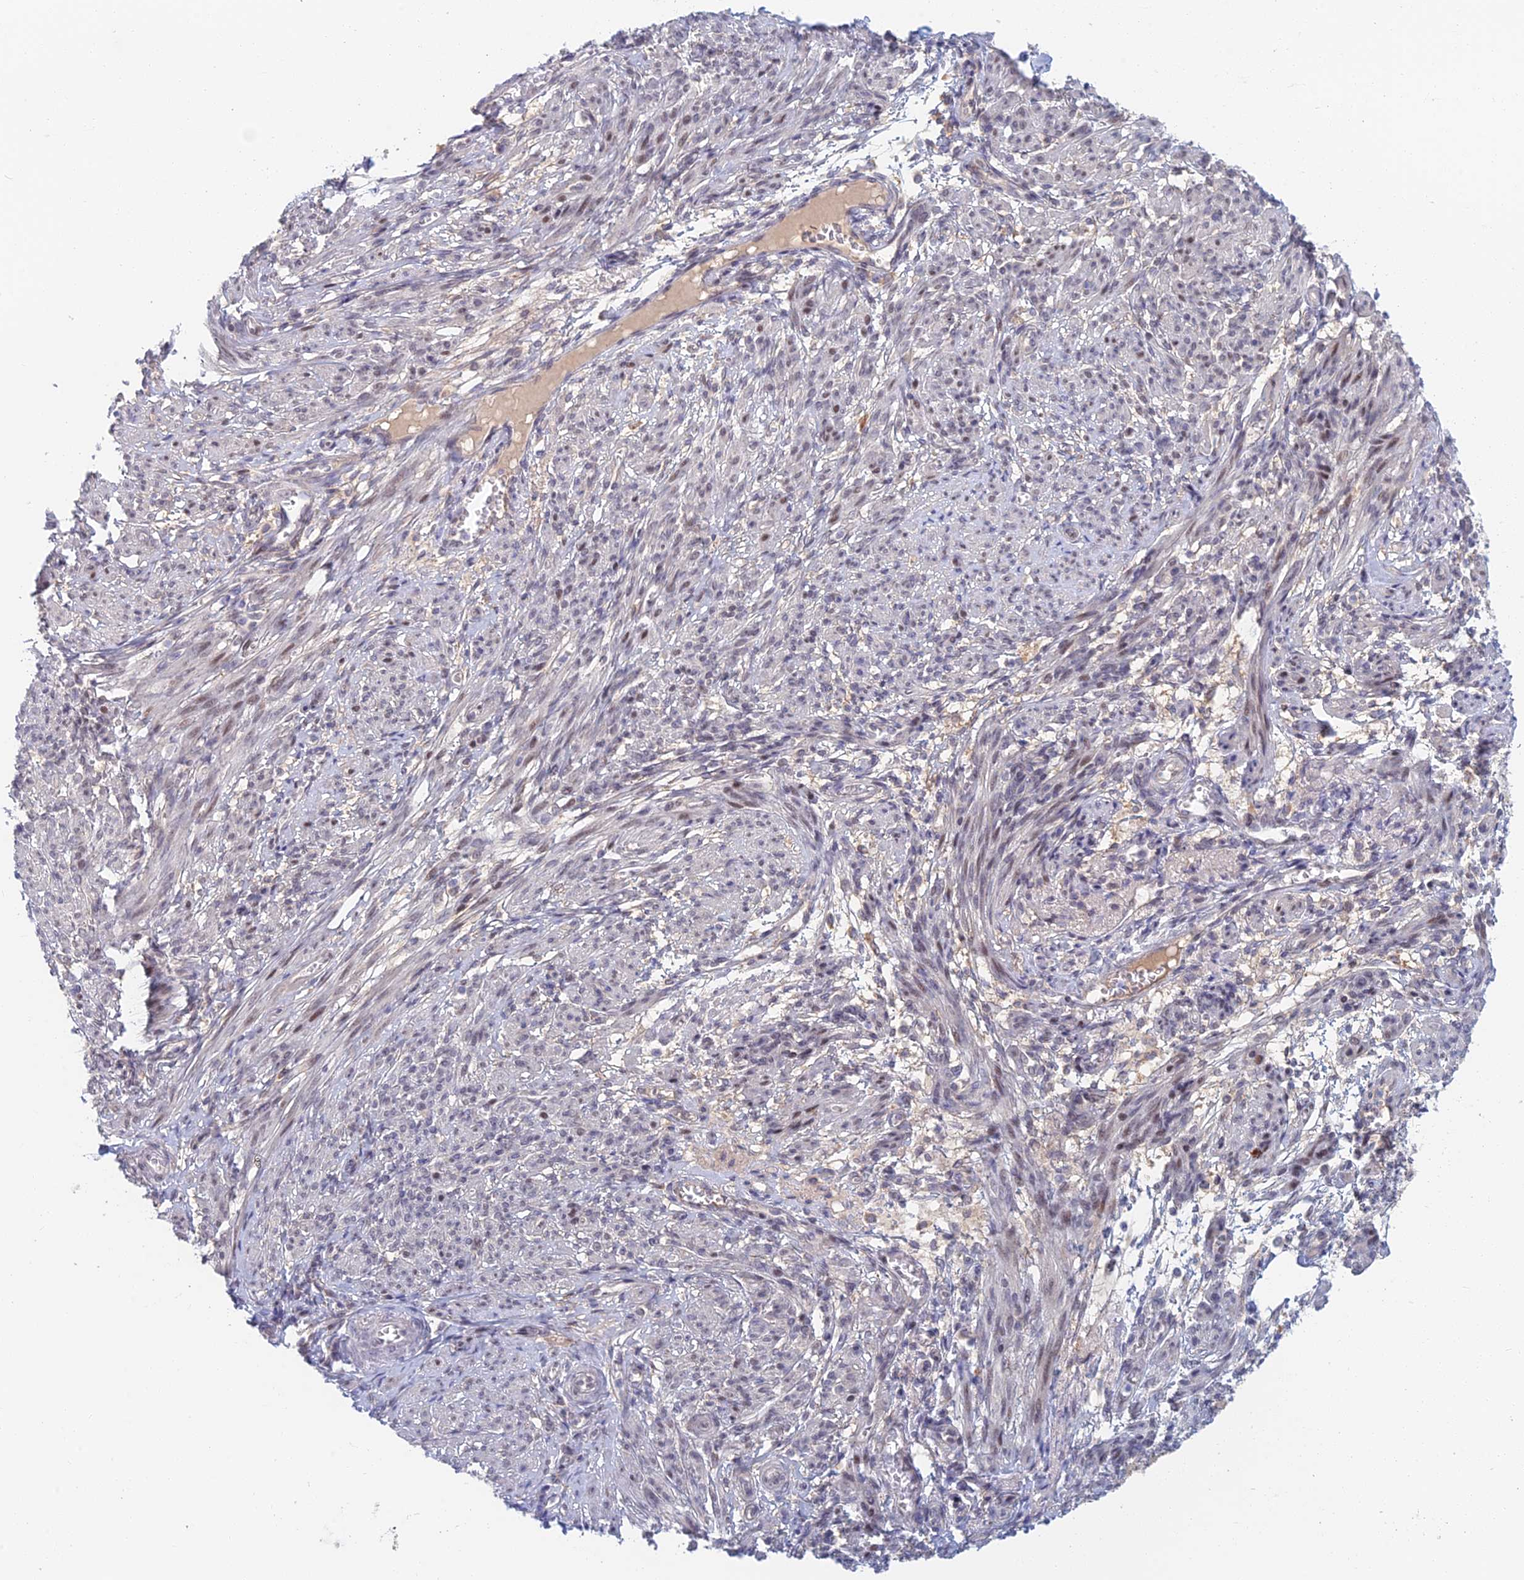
{"staining": {"intensity": "negative", "quantity": "none", "location": "none"}, "tissue": "smooth muscle", "cell_type": "Smooth muscle cells", "image_type": "normal", "snomed": [{"axis": "morphology", "description": "Normal tissue, NOS"}, {"axis": "topography", "description": "Smooth muscle"}], "caption": "DAB immunohistochemical staining of normal smooth muscle shows no significant staining in smooth muscle cells. Brightfield microscopy of immunohistochemistry (IHC) stained with DAB (3,3'-diaminobenzidine) (brown) and hematoxylin (blue), captured at high magnification.", "gene": "ZUP1", "patient": {"sex": "female", "age": 39}}